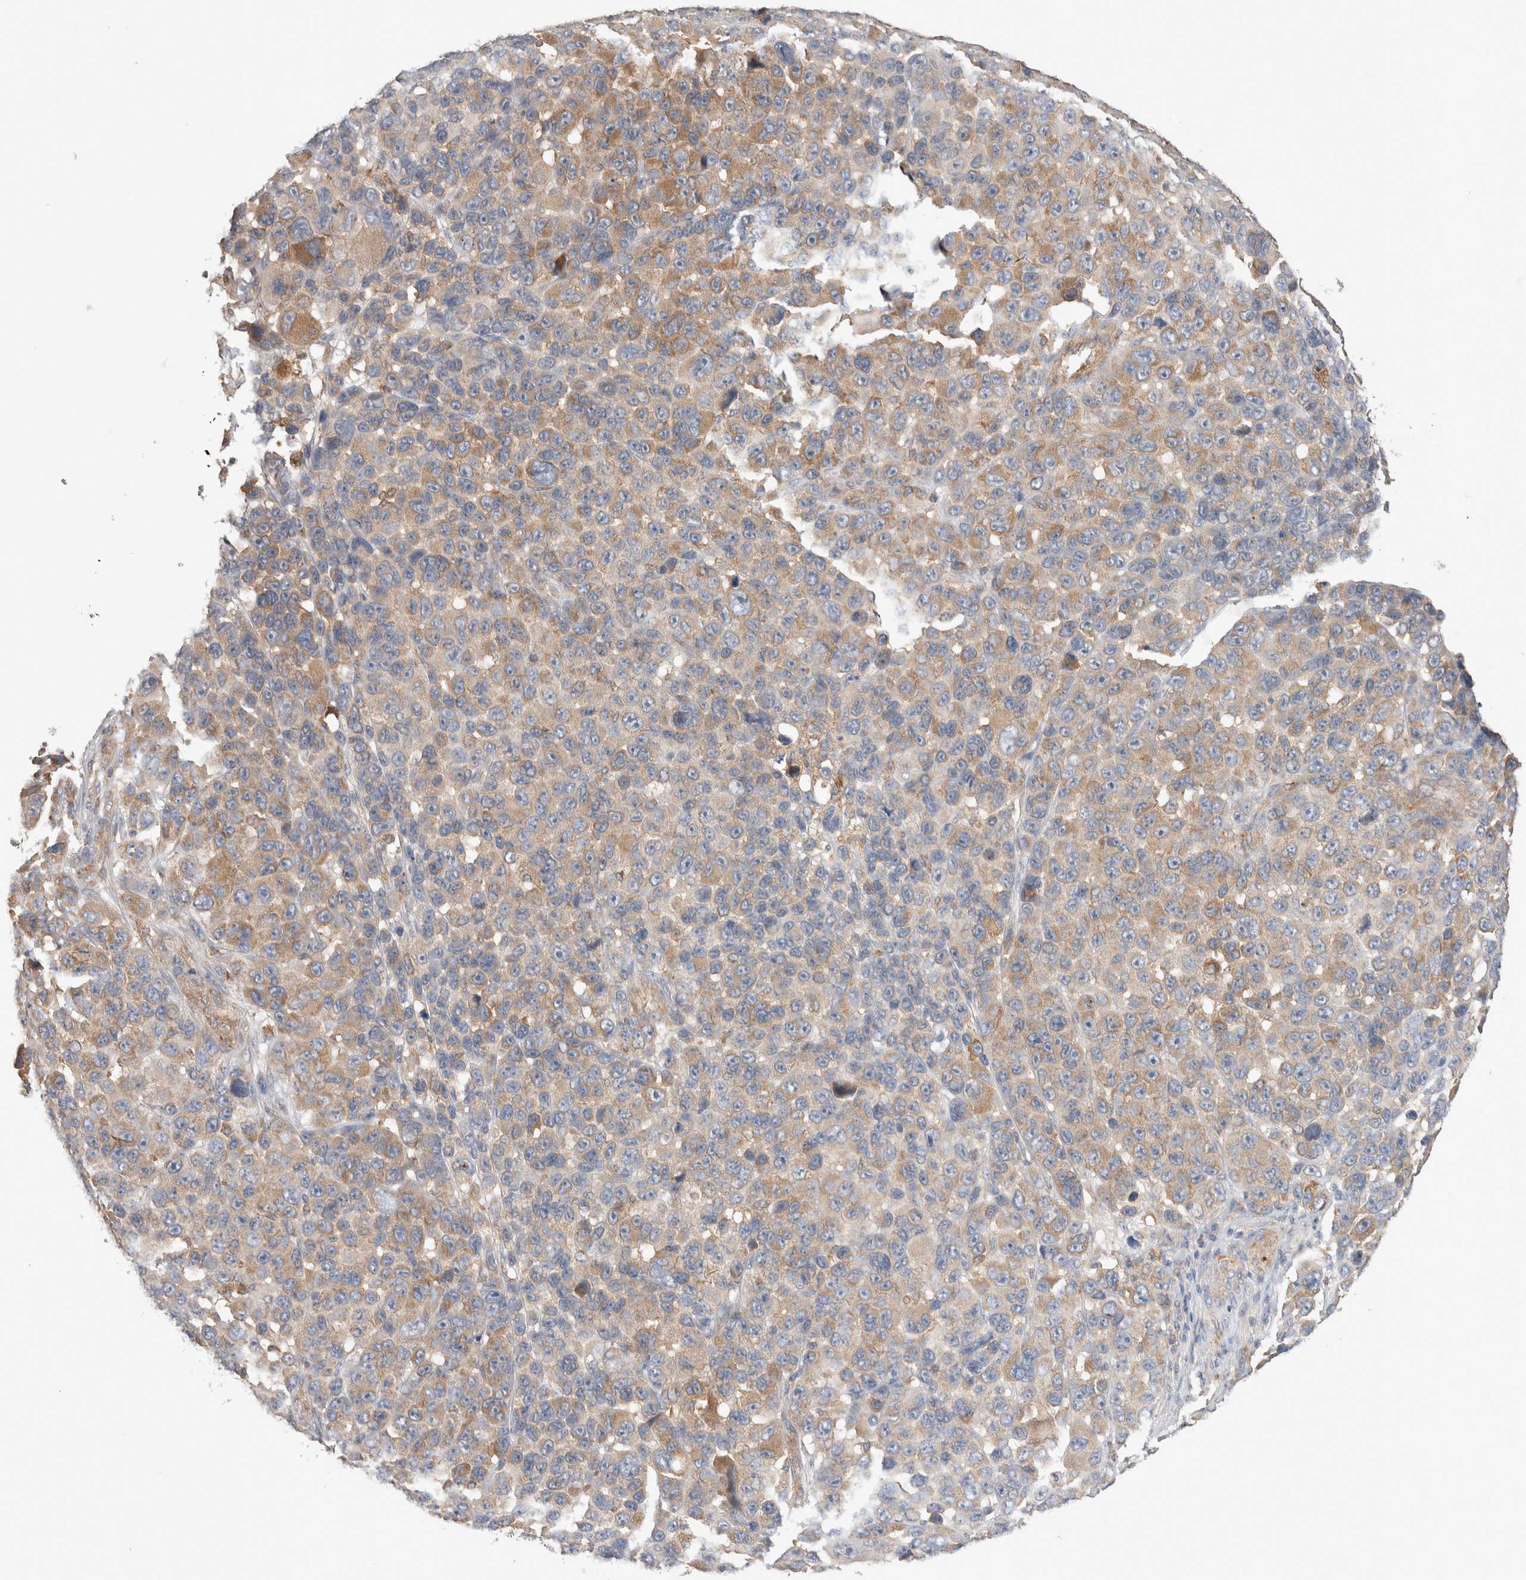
{"staining": {"intensity": "moderate", "quantity": ">75%", "location": "cytoplasmic/membranous"}, "tissue": "melanoma", "cell_type": "Tumor cells", "image_type": "cancer", "snomed": [{"axis": "morphology", "description": "Malignant melanoma, NOS"}, {"axis": "topography", "description": "Skin"}], "caption": "Moderate cytoplasmic/membranous protein positivity is appreciated in approximately >75% of tumor cells in melanoma.", "gene": "DEPTOR", "patient": {"sex": "male", "age": 53}}